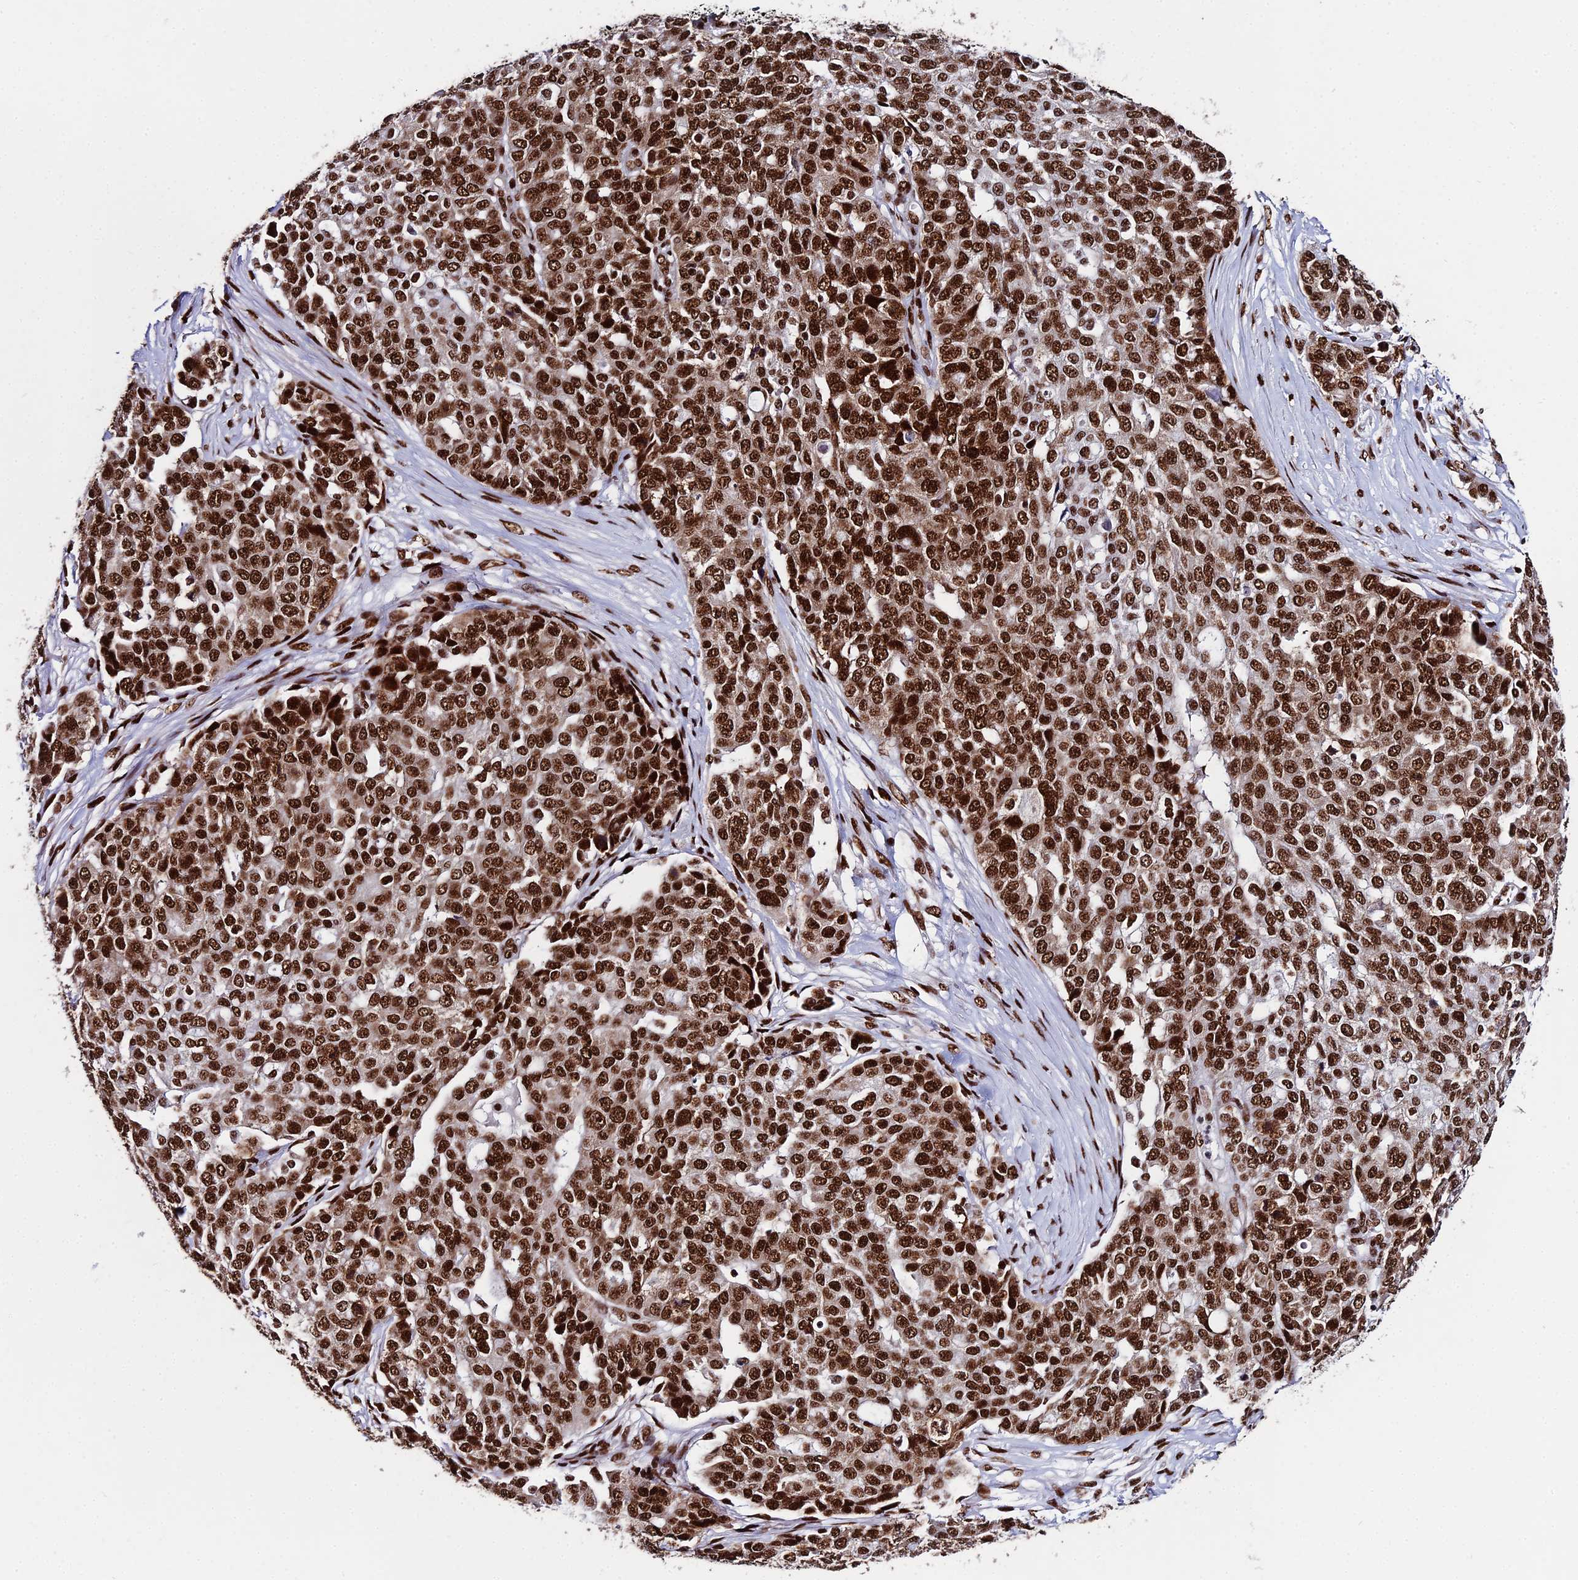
{"staining": {"intensity": "strong", "quantity": ">75%", "location": "nuclear"}, "tissue": "ovarian cancer", "cell_type": "Tumor cells", "image_type": "cancer", "snomed": [{"axis": "morphology", "description": "Cystadenocarcinoma, serous, NOS"}, {"axis": "topography", "description": "Soft tissue"}, {"axis": "topography", "description": "Ovary"}], "caption": "Ovarian cancer (serous cystadenocarcinoma) stained with a protein marker demonstrates strong staining in tumor cells.", "gene": "HNRNPH1", "patient": {"sex": "female", "age": 57}}